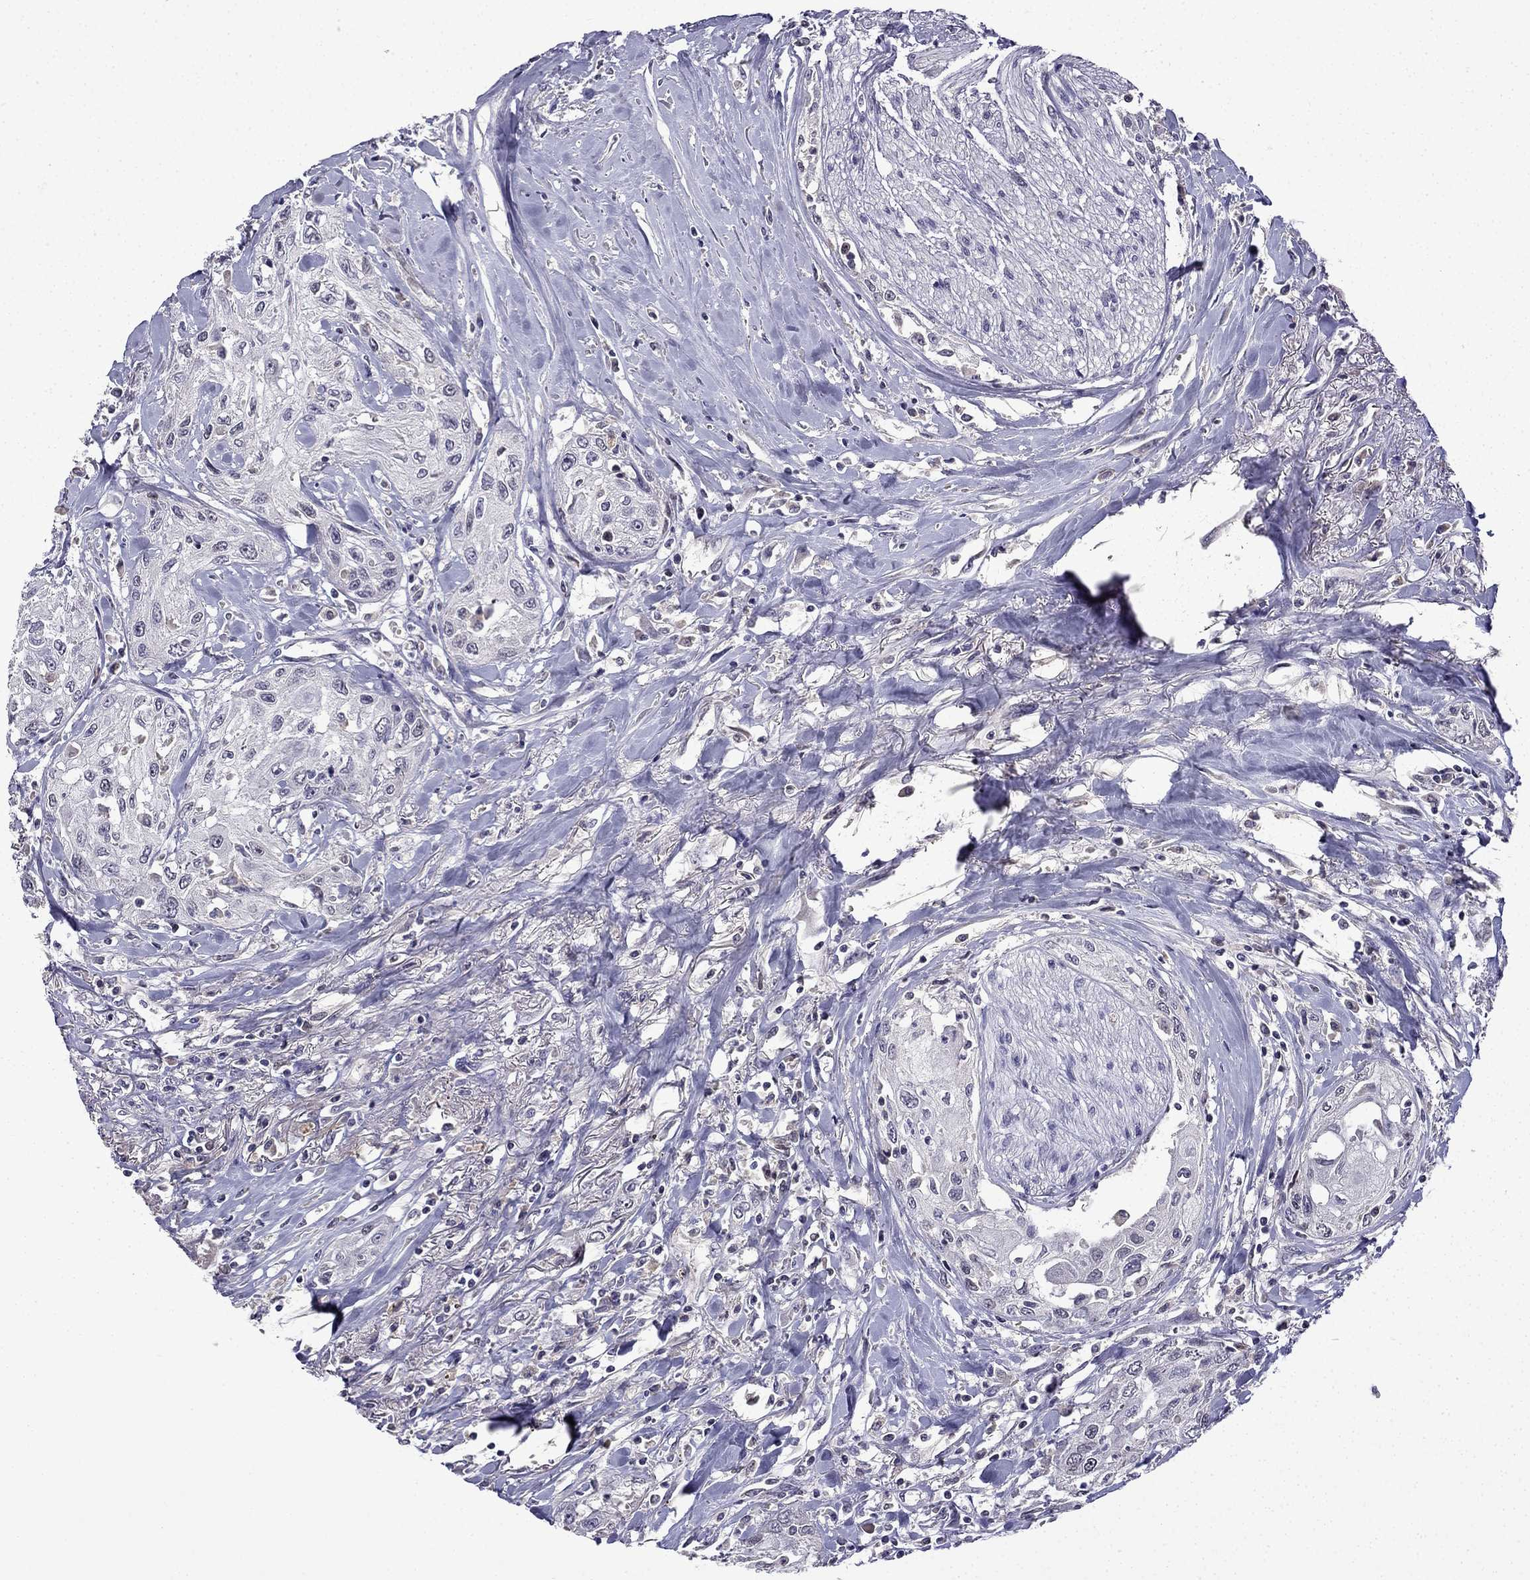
{"staining": {"intensity": "negative", "quantity": "none", "location": "none"}, "tissue": "head and neck cancer", "cell_type": "Tumor cells", "image_type": "cancer", "snomed": [{"axis": "morphology", "description": "Normal tissue, NOS"}, {"axis": "morphology", "description": "Squamous cell carcinoma, NOS"}, {"axis": "topography", "description": "Oral tissue"}, {"axis": "topography", "description": "Peripheral nerve tissue"}, {"axis": "topography", "description": "Head-Neck"}], "caption": "This is a micrograph of immunohistochemistry staining of head and neck squamous cell carcinoma, which shows no expression in tumor cells.", "gene": "UHRF1", "patient": {"sex": "female", "age": 59}}